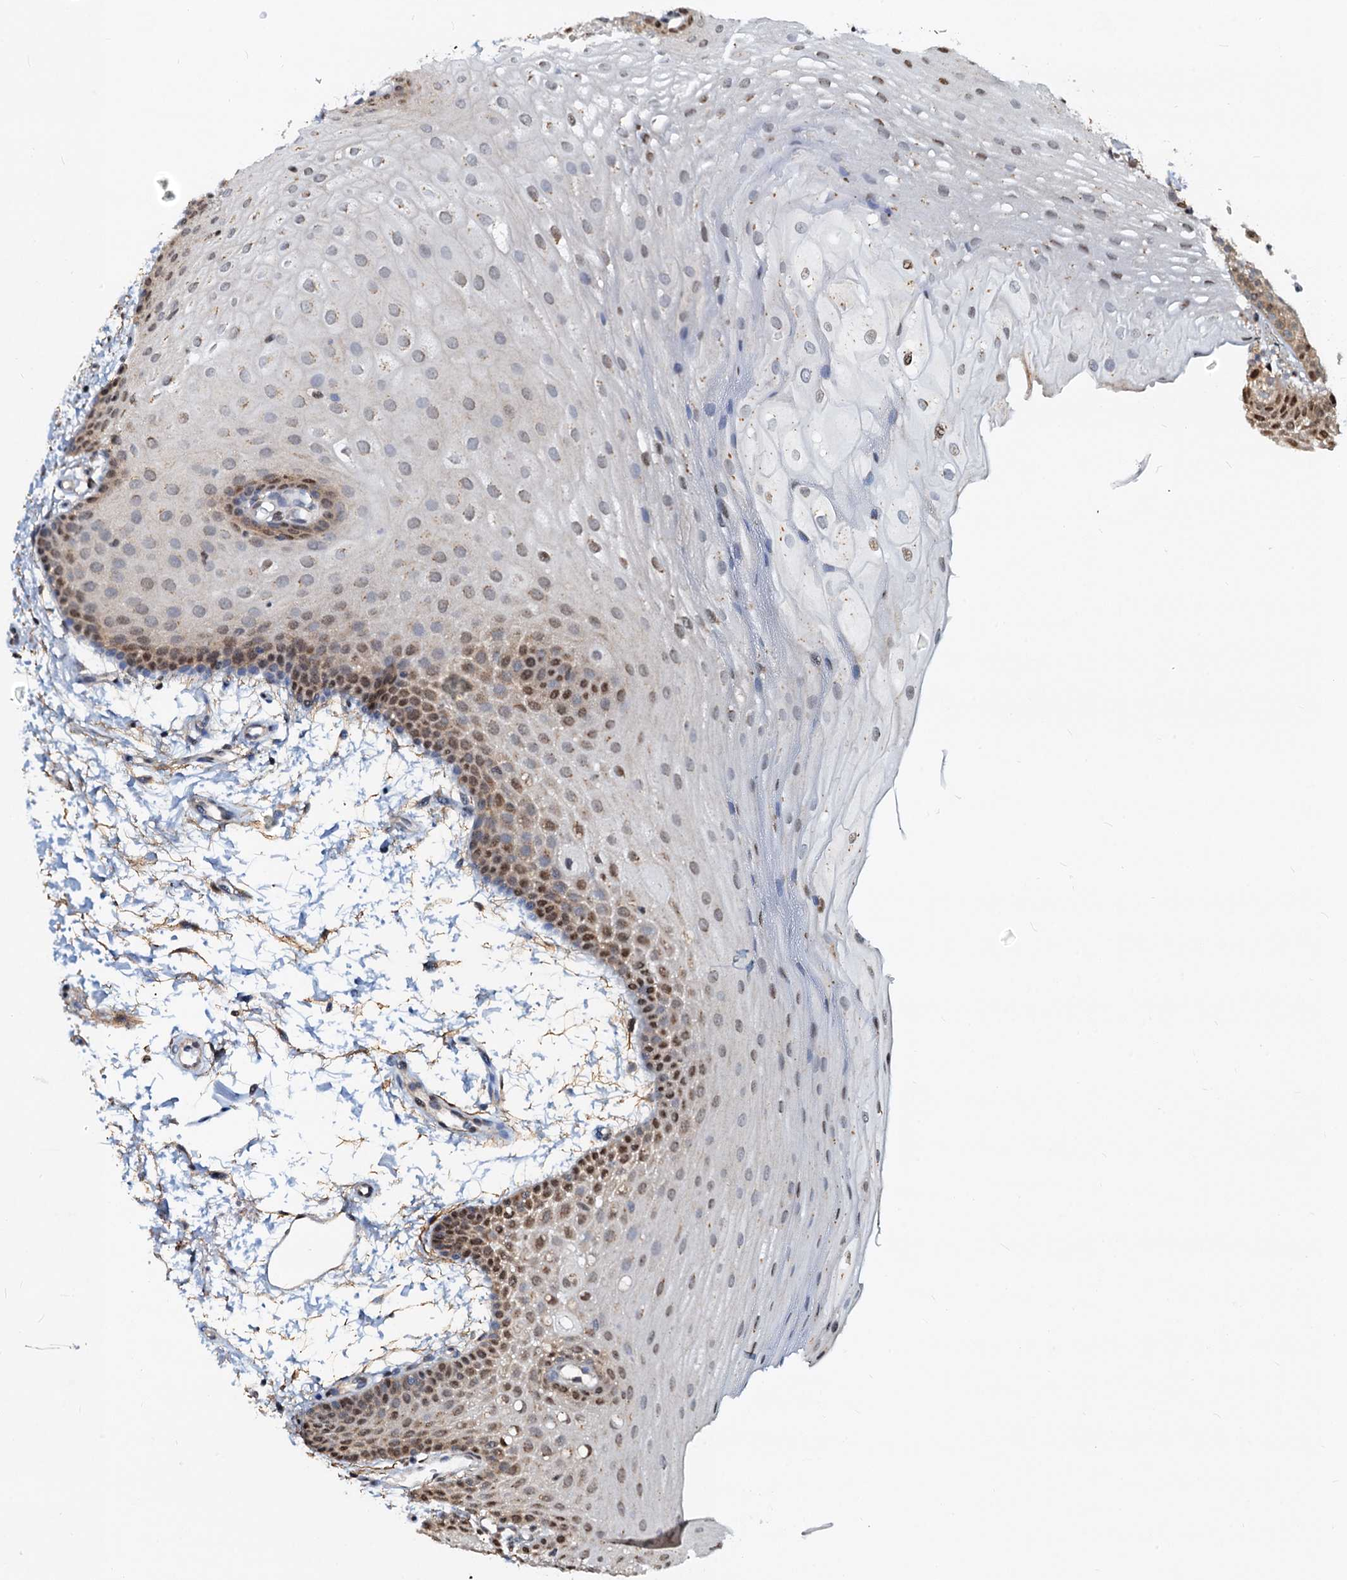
{"staining": {"intensity": "moderate", "quantity": "25%-75%", "location": "nuclear"}, "tissue": "oral mucosa", "cell_type": "Squamous epithelial cells", "image_type": "normal", "snomed": [{"axis": "morphology", "description": "Normal tissue, NOS"}, {"axis": "topography", "description": "Oral tissue"}], "caption": "High-power microscopy captured an immunohistochemistry histopathology image of unremarkable oral mucosa, revealing moderate nuclear positivity in approximately 25%-75% of squamous epithelial cells.", "gene": "PTGES3", "patient": {"sex": "male", "age": 68}}